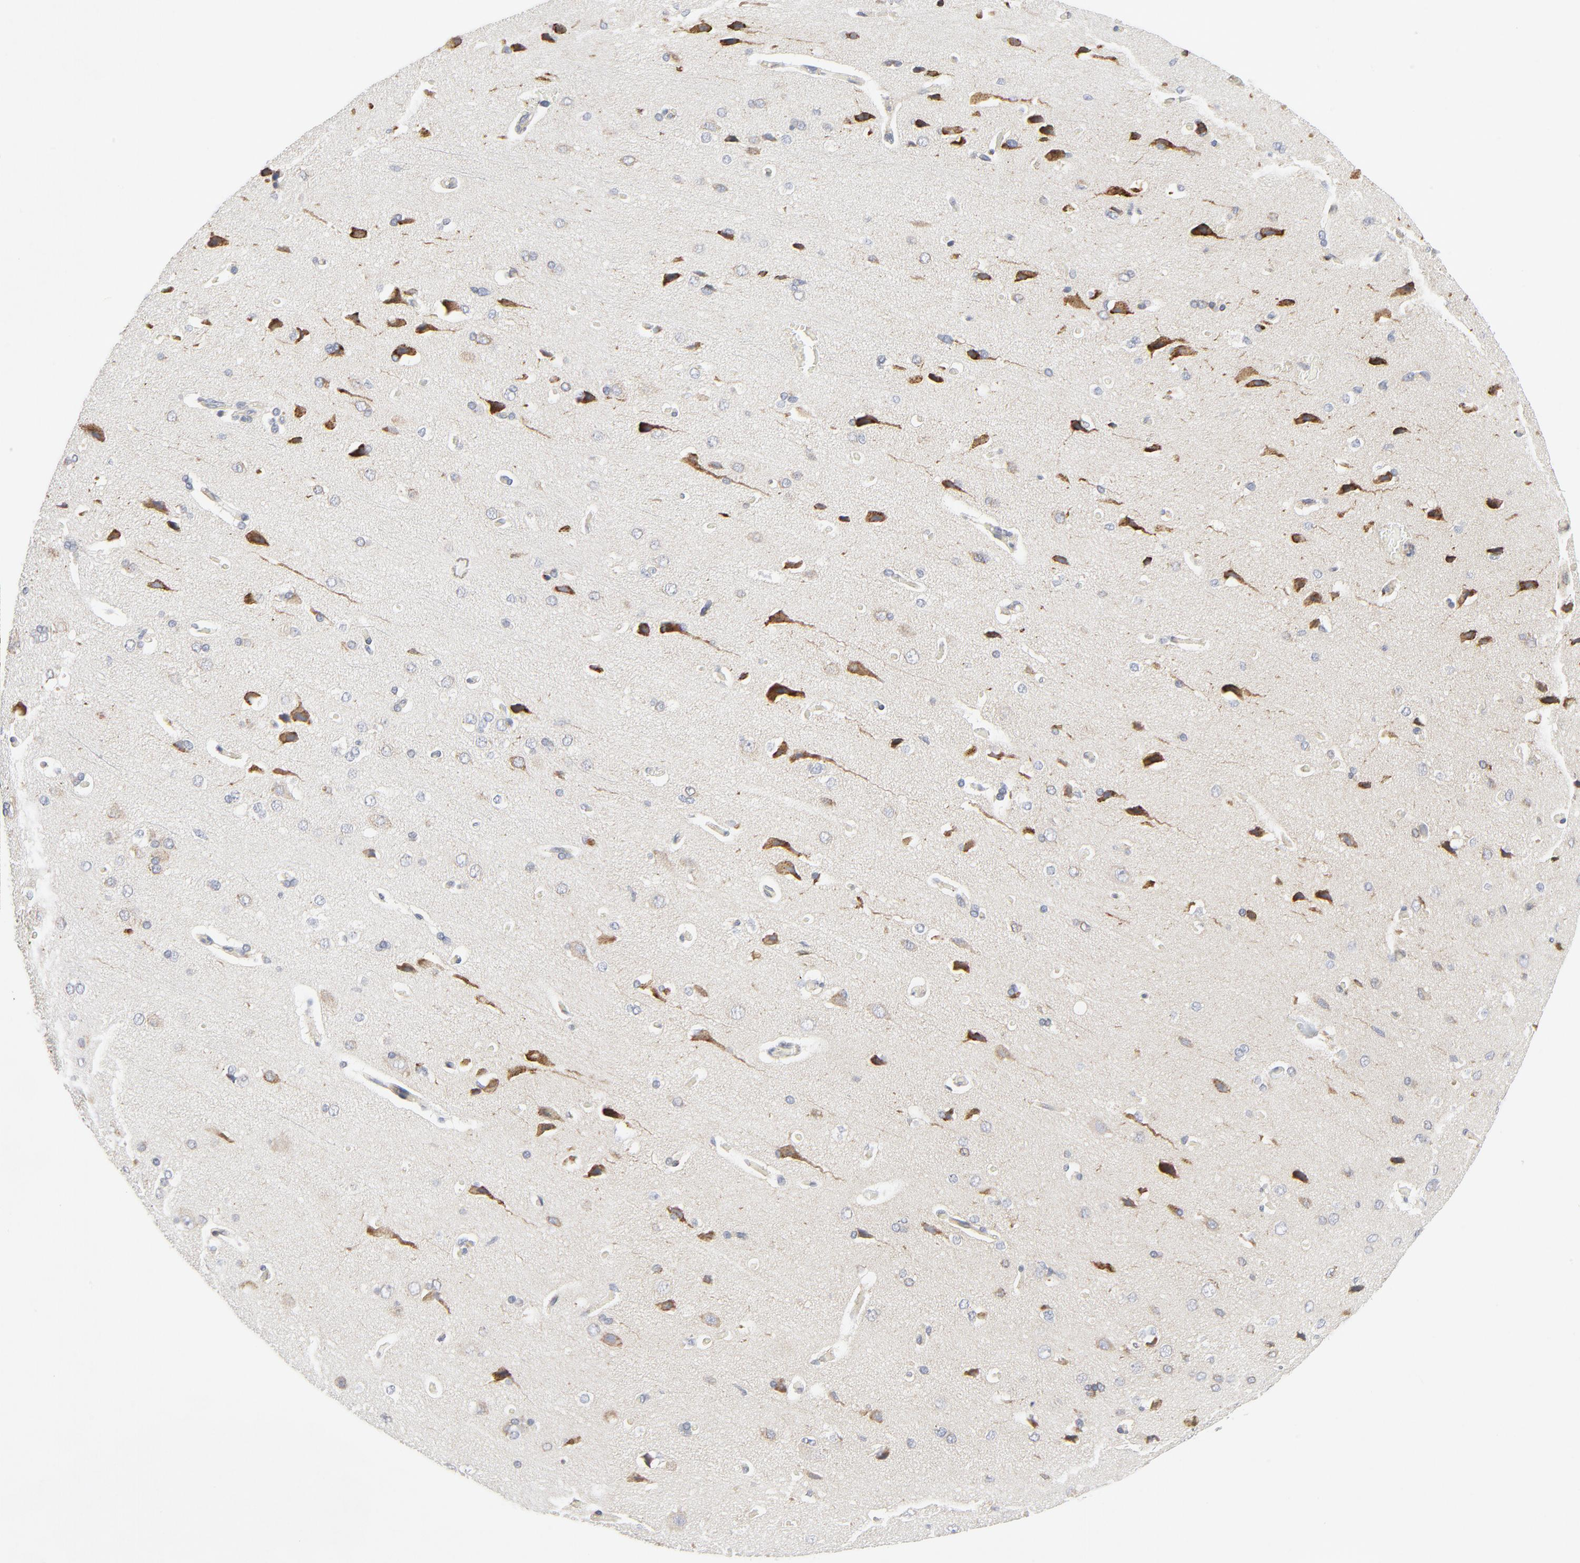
{"staining": {"intensity": "weak", "quantity": "<25%", "location": "cytoplasmic/membranous"}, "tissue": "cerebral cortex", "cell_type": "Endothelial cells", "image_type": "normal", "snomed": [{"axis": "morphology", "description": "Normal tissue, NOS"}, {"axis": "topography", "description": "Cerebral cortex"}], "caption": "DAB (3,3'-diaminobenzidine) immunohistochemical staining of unremarkable cerebral cortex demonstrates no significant expression in endothelial cells. The staining was performed using DAB (3,3'-diaminobenzidine) to visualize the protein expression in brown, while the nuclei were stained in blue with hematoxylin (Magnification: 20x).", "gene": "LRP6", "patient": {"sex": "male", "age": 62}}